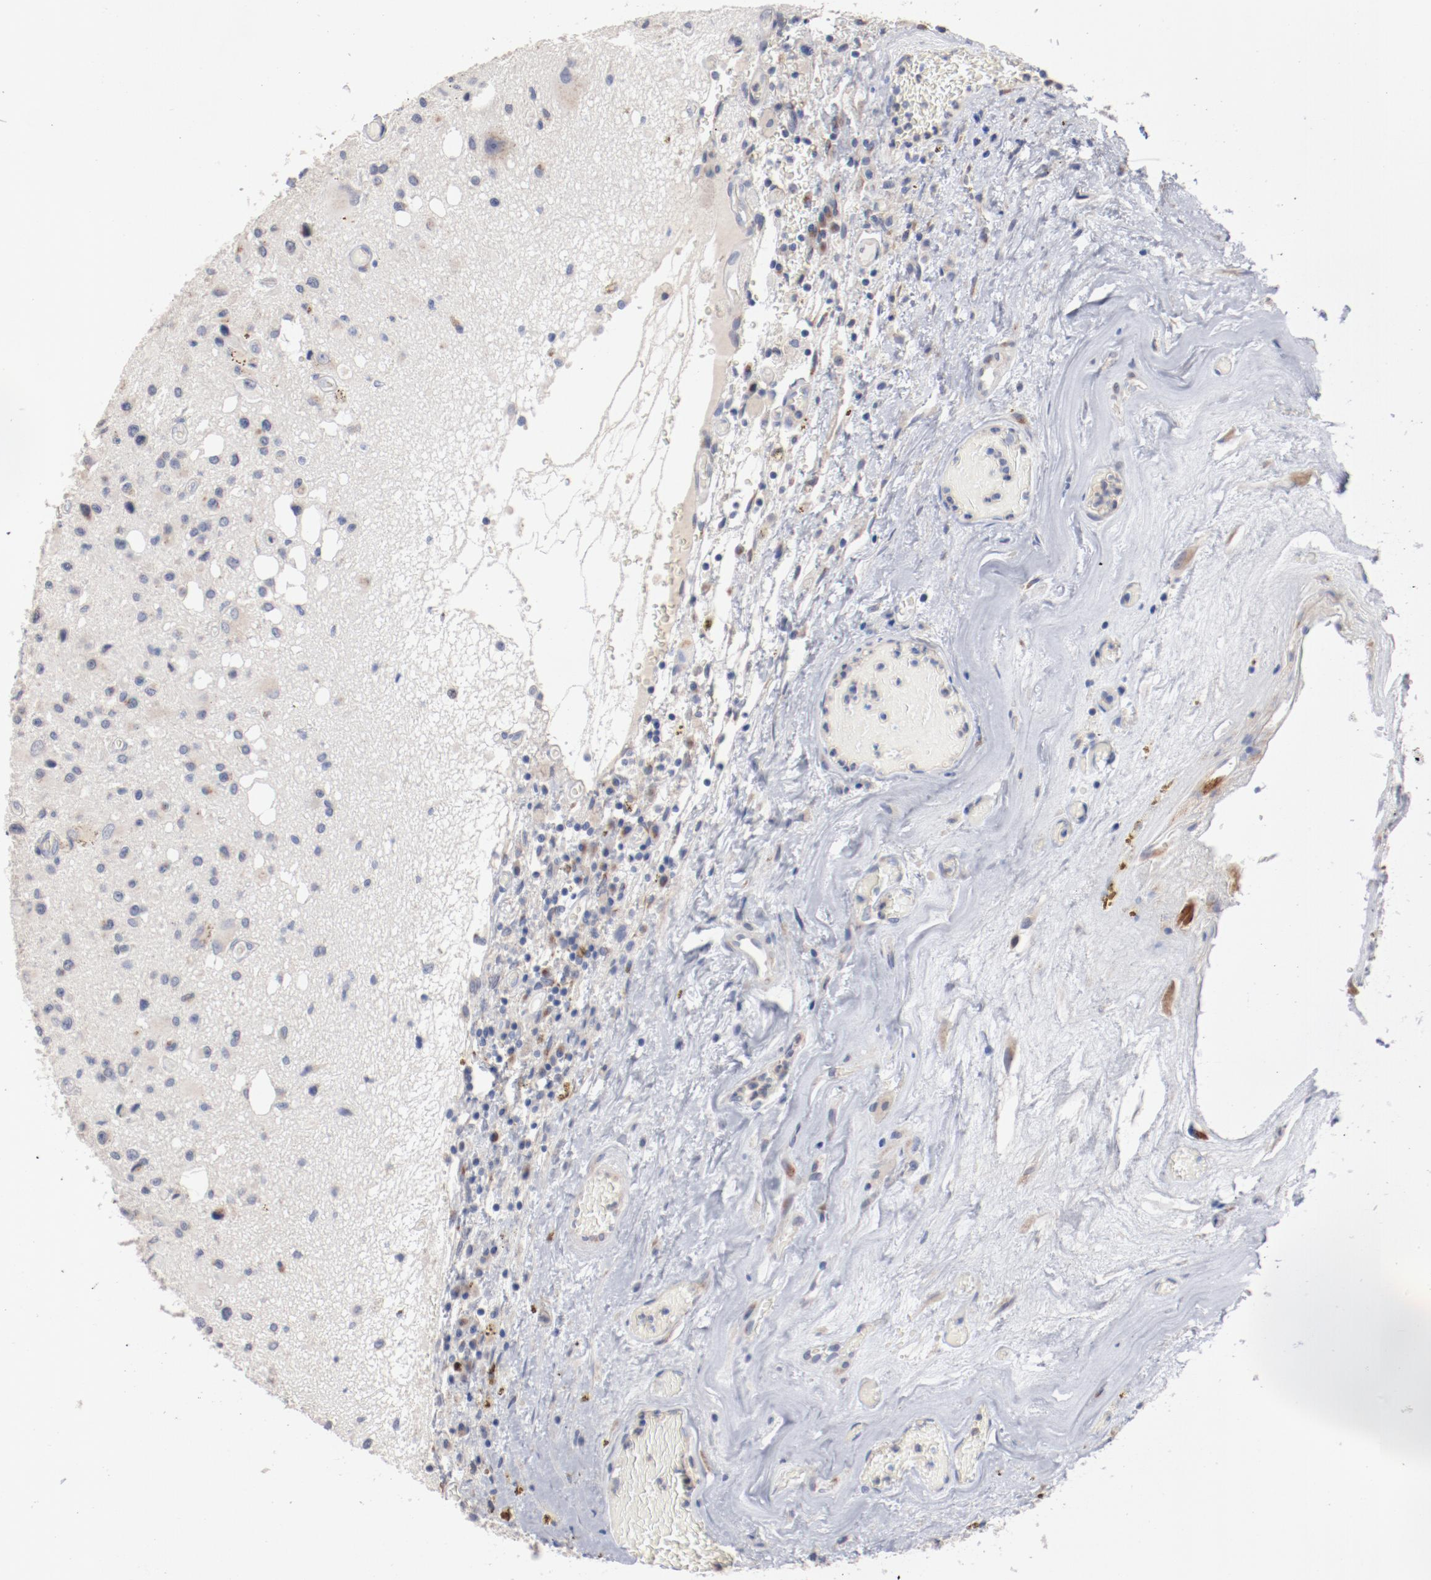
{"staining": {"intensity": "weak", "quantity": "<25%", "location": "cytoplasmic/membranous"}, "tissue": "glioma", "cell_type": "Tumor cells", "image_type": "cancer", "snomed": [{"axis": "morphology", "description": "Glioma, malignant, Low grade"}, {"axis": "topography", "description": "Brain"}], "caption": "This is an IHC micrograph of glioma. There is no staining in tumor cells.", "gene": "AK7", "patient": {"sex": "male", "age": 58}}